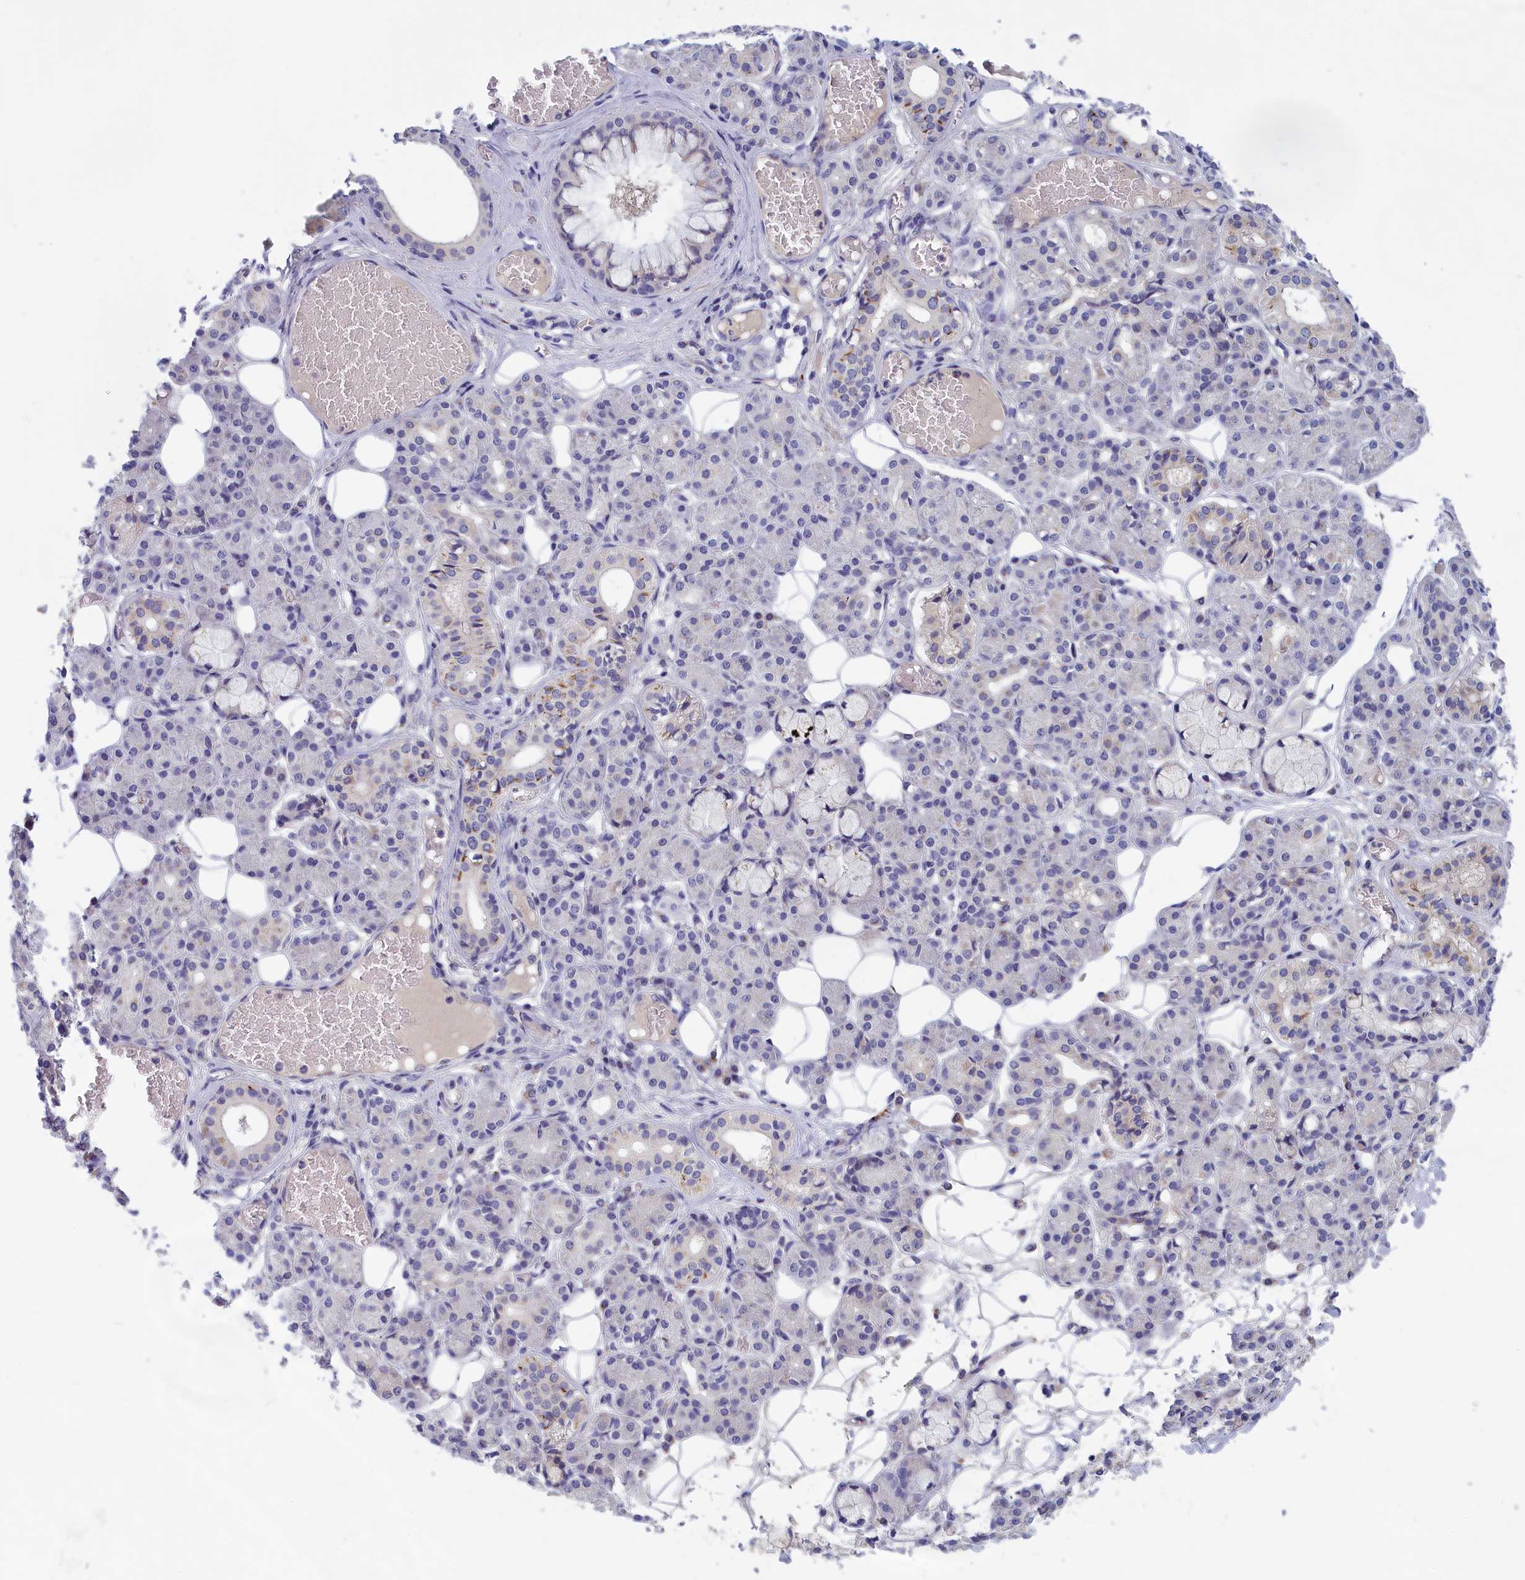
{"staining": {"intensity": "negative", "quantity": "none", "location": "none"}, "tissue": "salivary gland", "cell_type": "Glandular cells", "image_type": "normal", "snomed": [{"axis": "morphology", "description": "Normal tissue, NOS"}, {"axis": "topography", "description": "Salivary gland"}], "caption": "This photomicrograph is of normal salivary gland stained with immunohistochemistry to label a protein in brown with the nuclei are counter-stained blue. There is no positivity in glandular cells.", "gene": "IGFALS", "patient": {"sex": "male", "age": 63}}